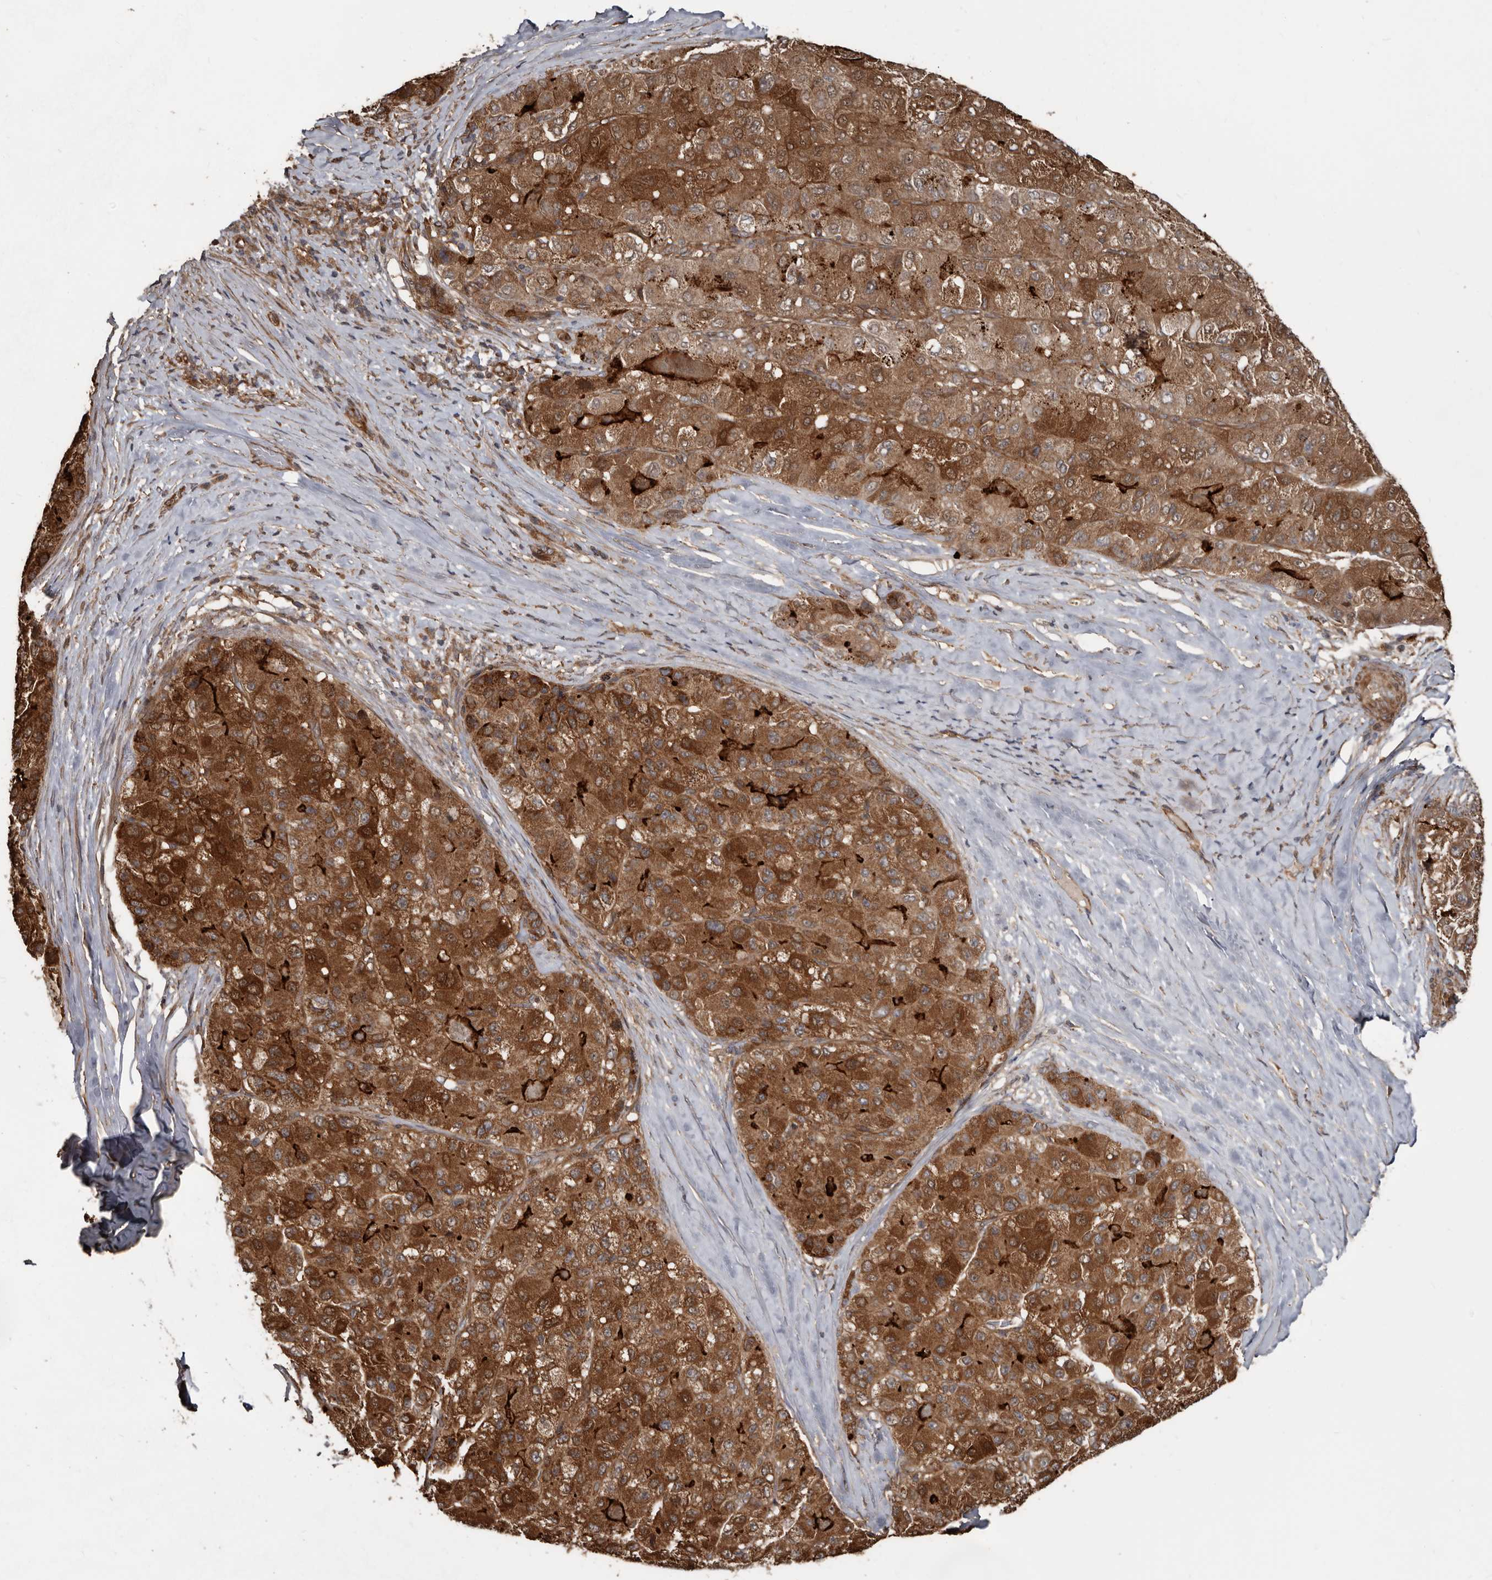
{"staining": {"intensity": "moderate", "quantity": ">75%", "location": "cytoplasmic/membranous,nuclear"}, "tissue": "liver cancer", "cell_type": "Tumor cells", "image_type": "cancer", "snomed": [{"axis": "morphology", "description": "Carcinoma, Hepatocellular, NOS"}, {"axis": "topography", "description": "Liver"}], "caption": "Liver hepatocellular carcinoma stained with DAB (3,3'-diaminobenzidine) IHC exhibits medium levels of moderate cytoplasmic/membranous and nuclear staining in approximately >75% of tumor cells. The protein is stained brown, and the nuclei are stained in blue (DAB (3,3'-diaminobenzidine) IHC with brightfield microscopy, high magnification).", "gene": "EXOC3L1", "patient": {"sex": "male", "age": 80}}